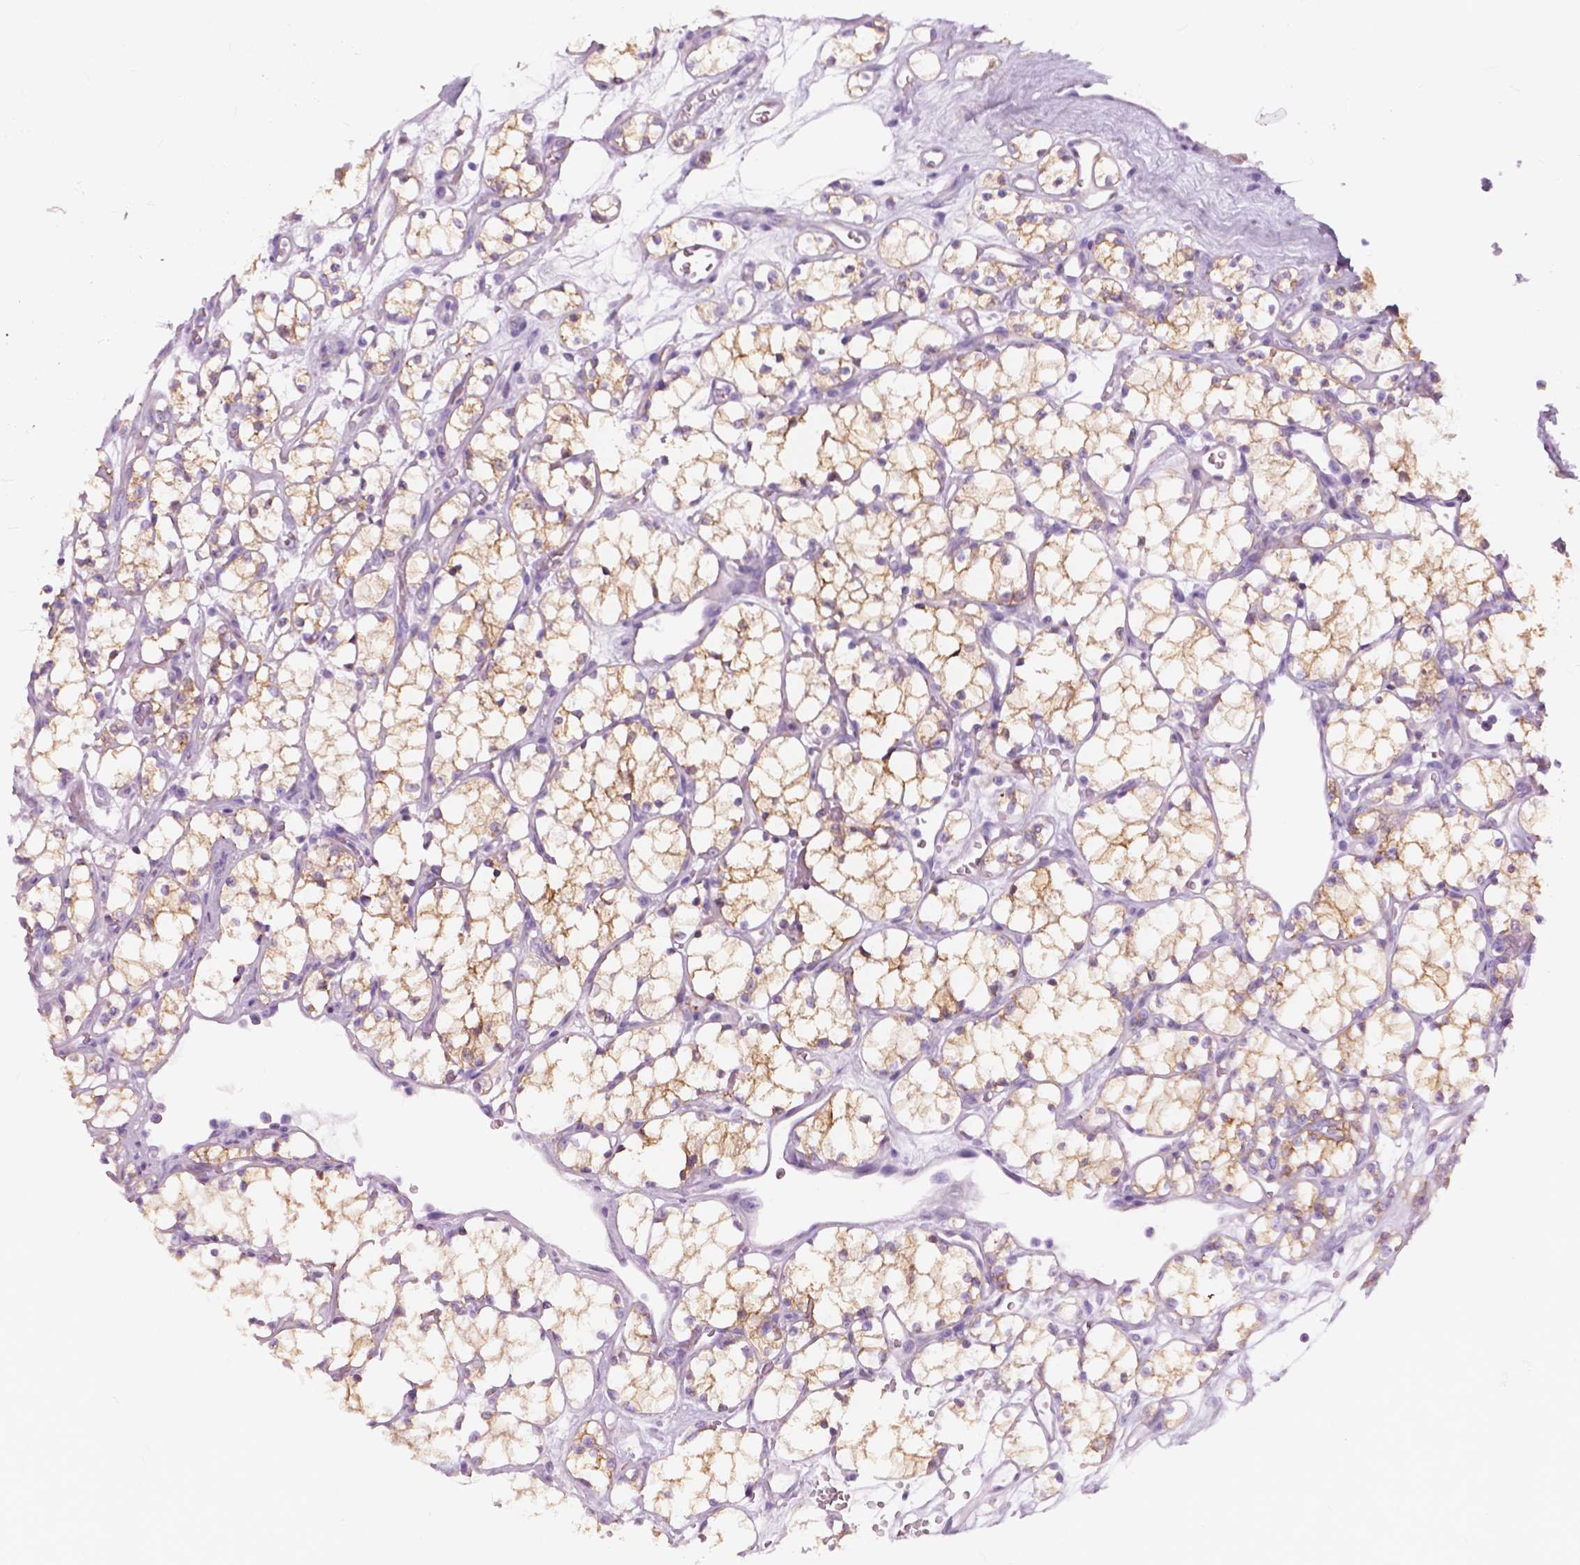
{"staining": {"intensity": "weak", "quantity": ">75%", "location": "cytoplasmic/membranous"}, "tissue": "renal cancer", "cell_type": "Tumor cells", "image_type": "cancer", "snomed": [{"axis": "morphology", "description": "Adenocarcinoma, NOS"}, {"axis": "topography", "description": "Kidney"}], "caption": "DAB immunohistochemical staining of renal cancer (adenocarcinoma) exhibits weak cytoplasmic/membranous protein staining in approximately >75% of tumor cells.", "gene": "FXYD2", "patient": {"sex": "female", "age": 69}}